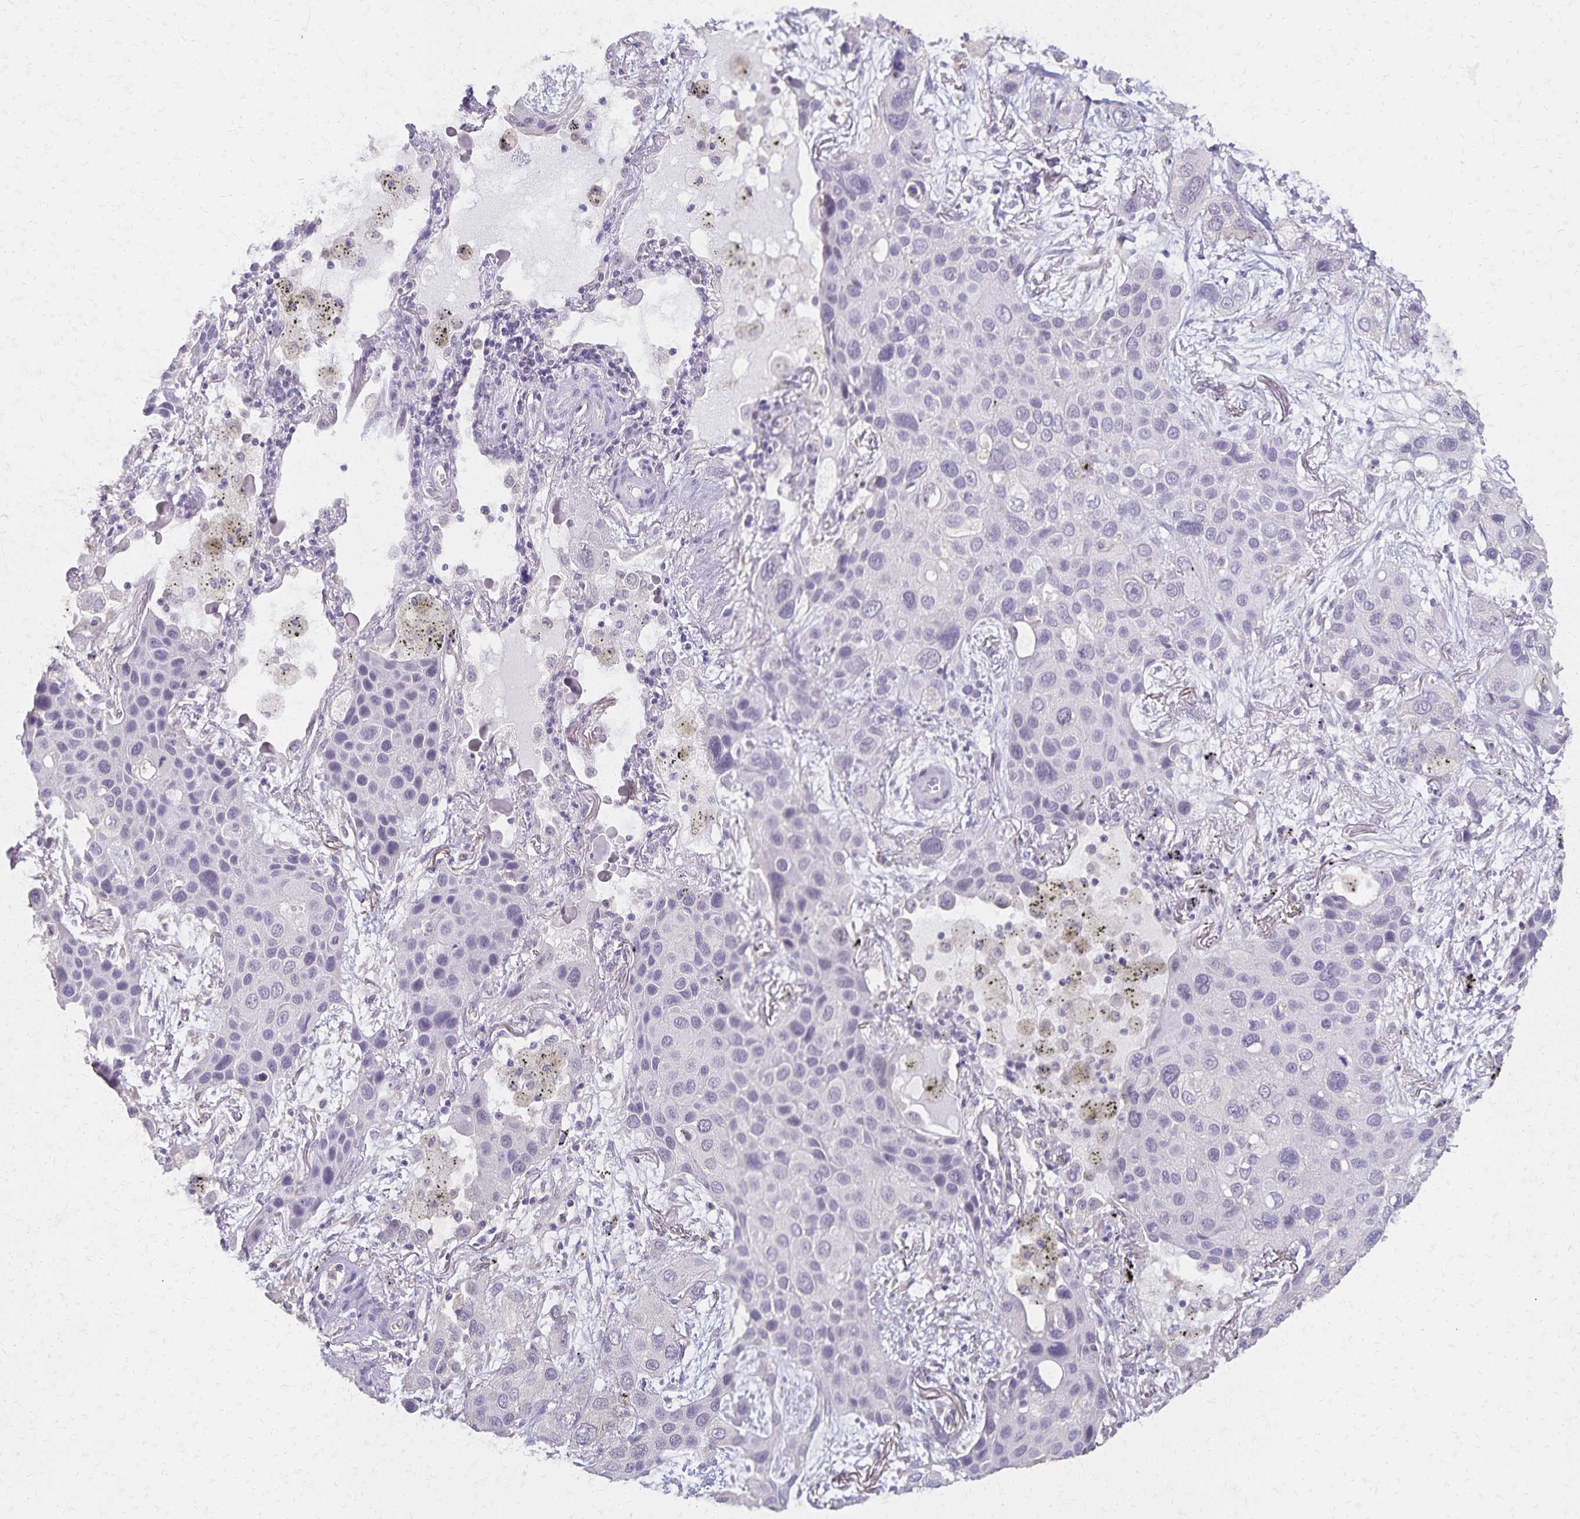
{"staining": {"intensity": "negative", "quantity": "none", "location": "none"}, "tissue": "lung cancer", "cell_type": "Tumor cells", "image_type": "cancer", "snomed": [{"axis": "morphology", "description": "Squamous cell carcinoma, NOS"}, {"axis": "morphology", "description": "Squamous cell carcinoma, metastatic, NOS"}, {"axis": "topography", "description": "Lung"}], "caption": "IHC micrograph of human squamous cell carcinoma (lung) stained for a protein (brown), which demonstrates no staining in tumor cells.", "gene": "KISS1", "patient": {"sex": "male", "age": 59}}